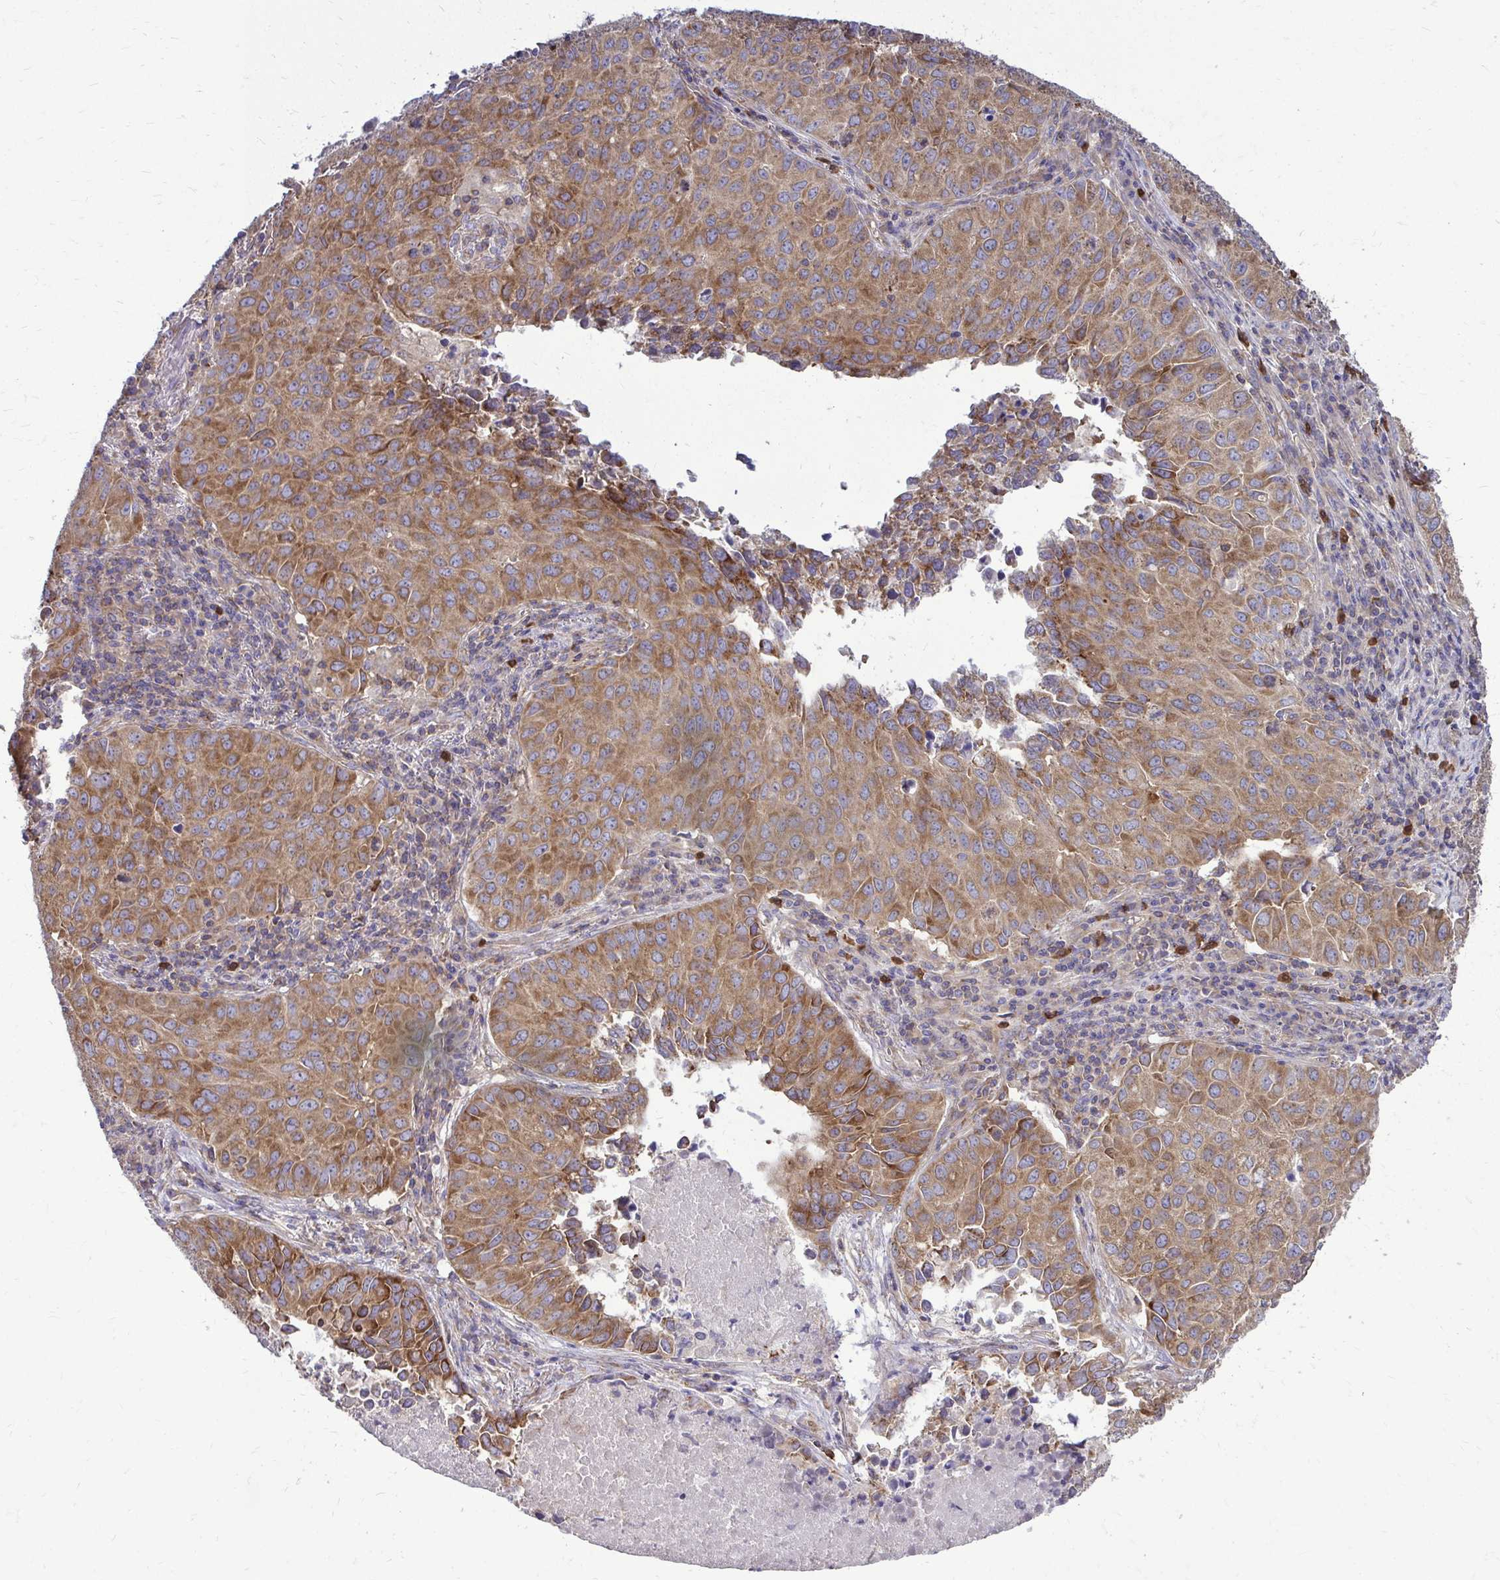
{"staining": {"intensity": "moderate", "quantity": ">75%", "location": "cytoplasmic/membranous"}, "tissue": "lung cancer", "cell_type": "Tumor cells", "image_type": "cancer", "snomed": [{"axis": "morphology", "description": "Adenocarcinoma, NOS"}, {"axis": "topography", "description": "Lung"}], "caption": "This image displays IHC staining of adenocarcinoma (lung), with medium moderate cytoplasmic/membranous positivity in about >75% of tumor cells.", "gene": "FMR1", "patient": {"sex": "female", "age": 50}}